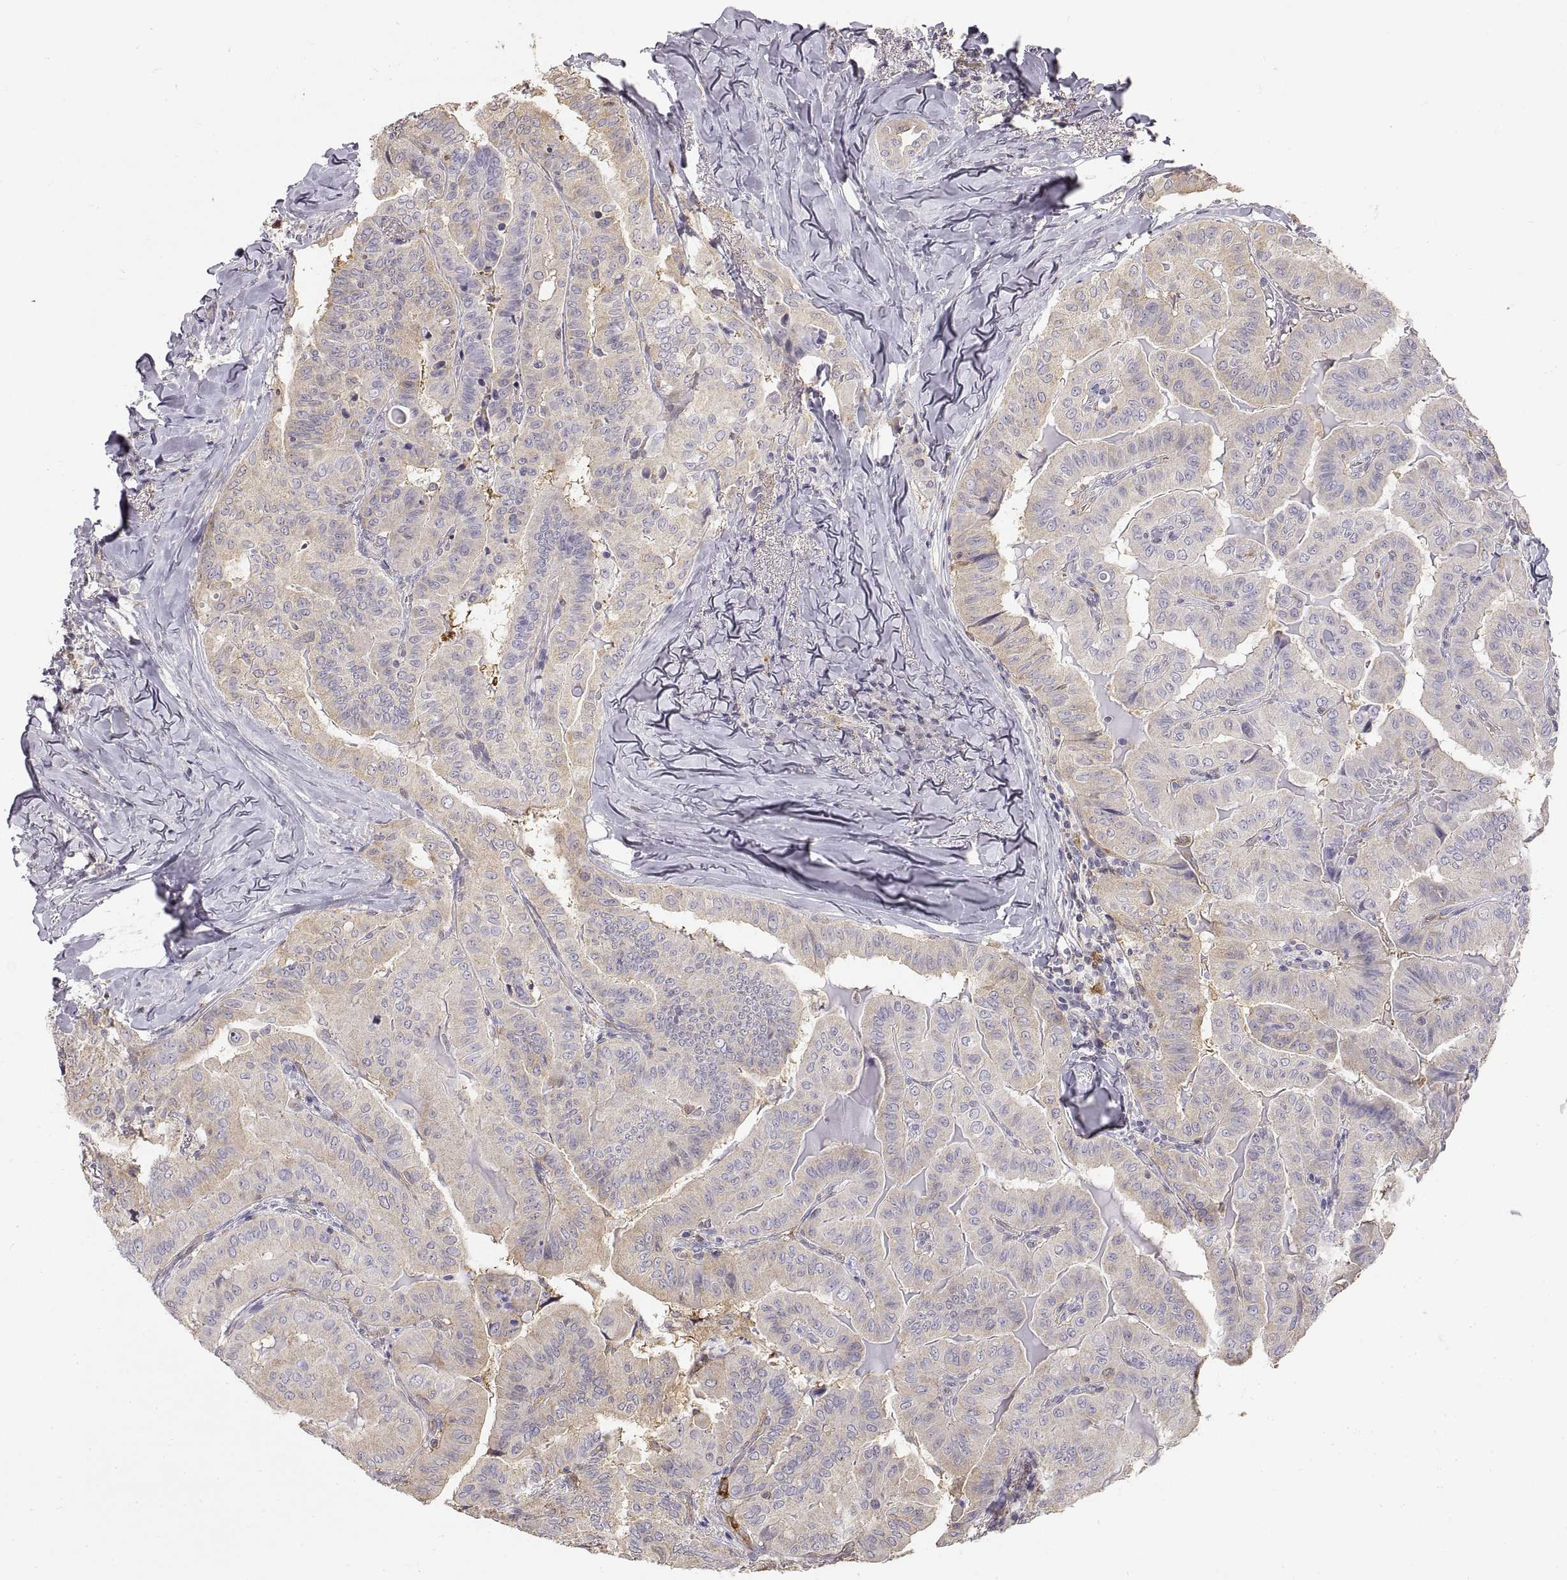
{"staining": {"intensity": "weak", "quantity": "25%-75%", "location": "cytoplasmic/membranous"}, "tissue": "thyroid cancer", "cell_type": "Tumor cells", "image_type": "cancer", "snomed": [{"axis": "morphology", "description": "Papillary adenocarcinoma, NOS"}, {"axis": "topography", "description": "Thyroid gland"}], "caption": "Immunohistochemical staining of papillary adenocarcinoma (thyroid) shows weak cytoplasmic/membranous protein expression in about 25%-75% of tumor cells.", "gene": "HSP90AB1", "patient": {"sex": "female", "age": 68}}